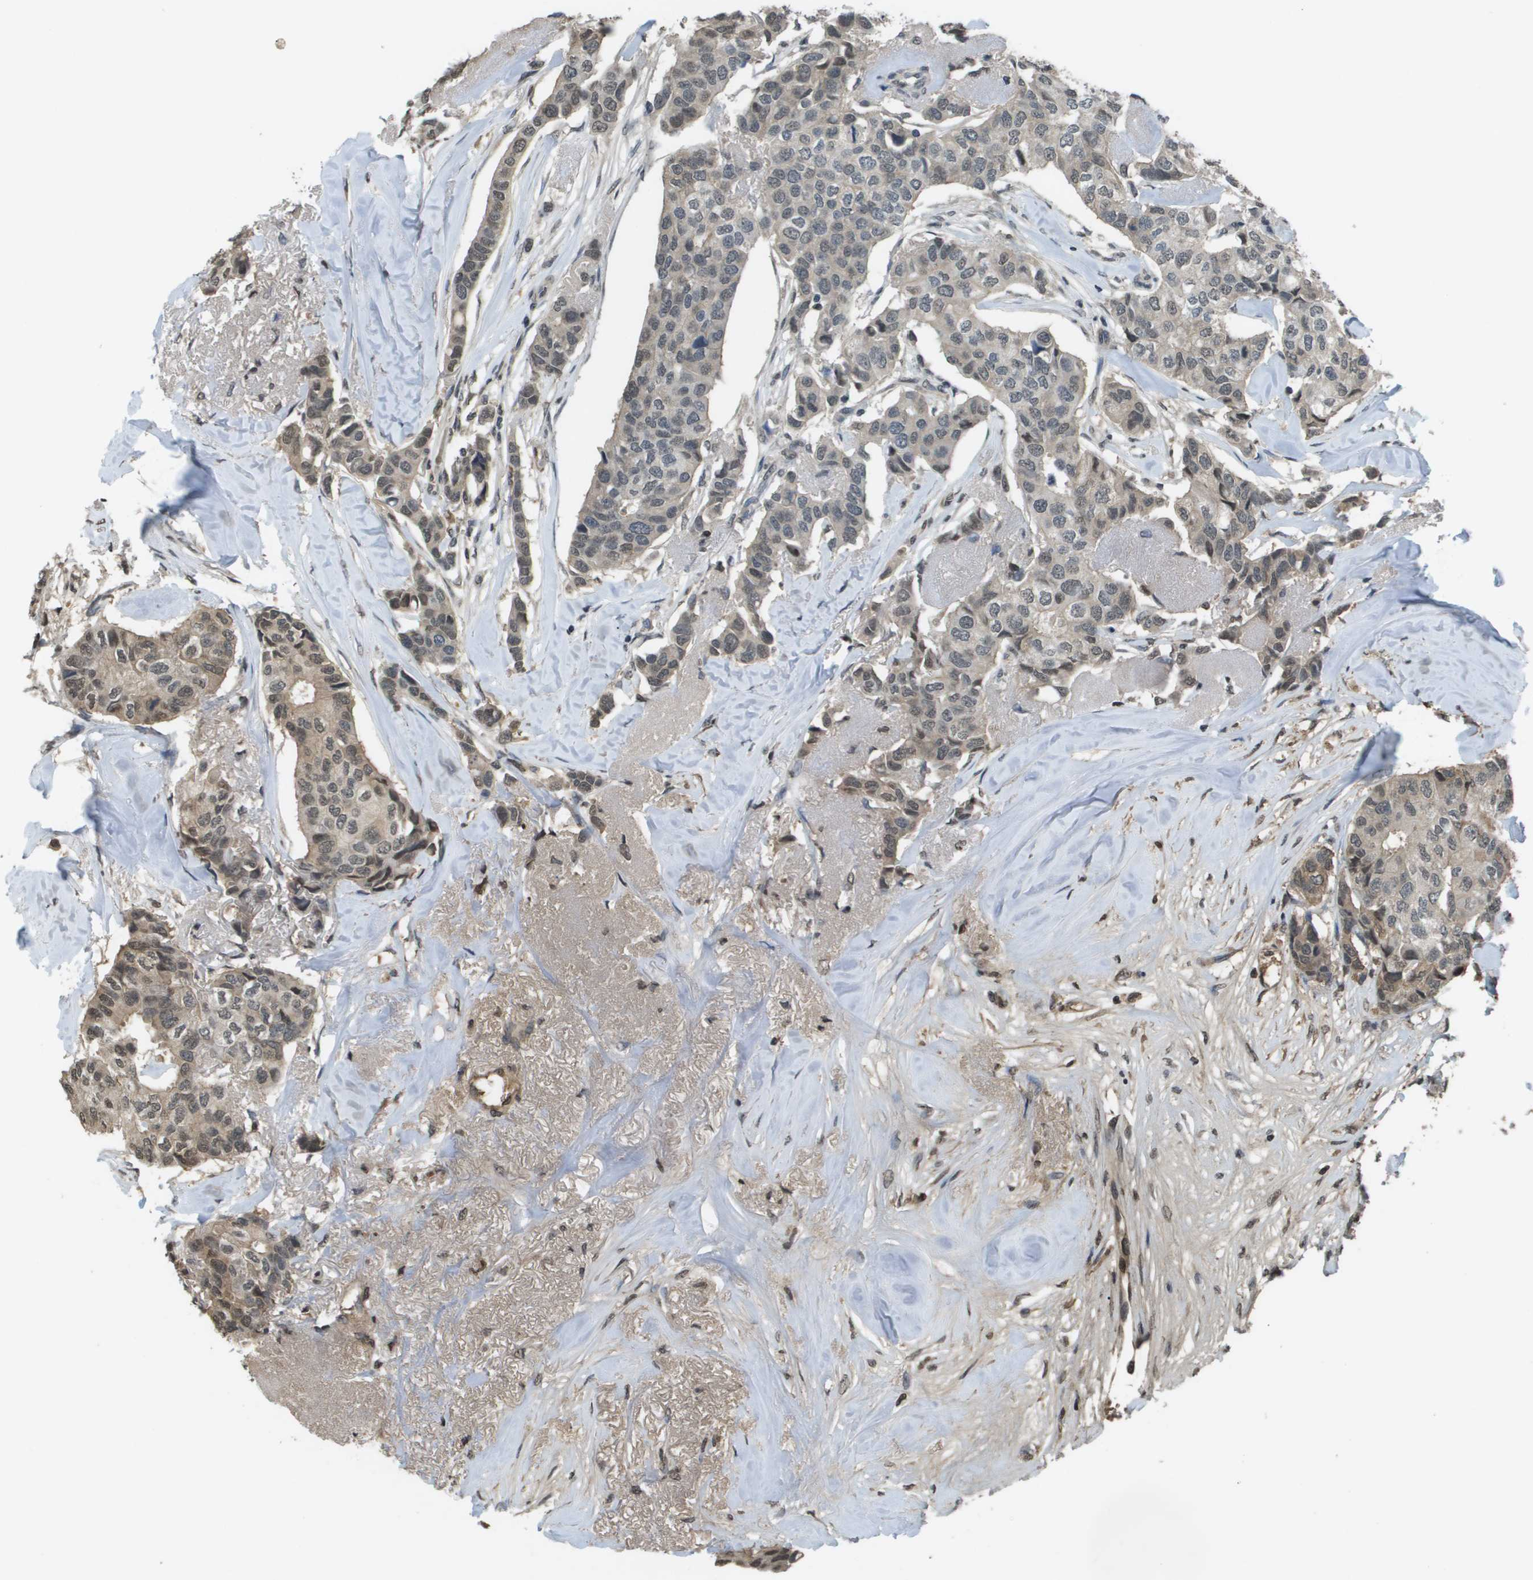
{"staining": {"intensity": "weak", "quantity": "25%-75%", "location": "cytoplasmic/membranous,nuclear"}, "tissue": "breast cancer", "cell_type": "Tumor cells", "image_type": "cancer", "snomed": [{"axis": "morphology", "description": "Duct carcinoma"}, {"axis": "topography", "description": "Breast"}], "caption": "IHC histopathology image of neoplastic tissue: breast cancer (invasive ductal carcinoma) stained using immunohistochemistry exhibits low levels of weak protein expression localized specifically in the cytoplasmic/membranous and nuclear of tumor cells, appearing as a cytoplasmic/membranous and nuclear brown color.", "gene": "NDRG2", "patient": {"sex": "female", "age": 80}}